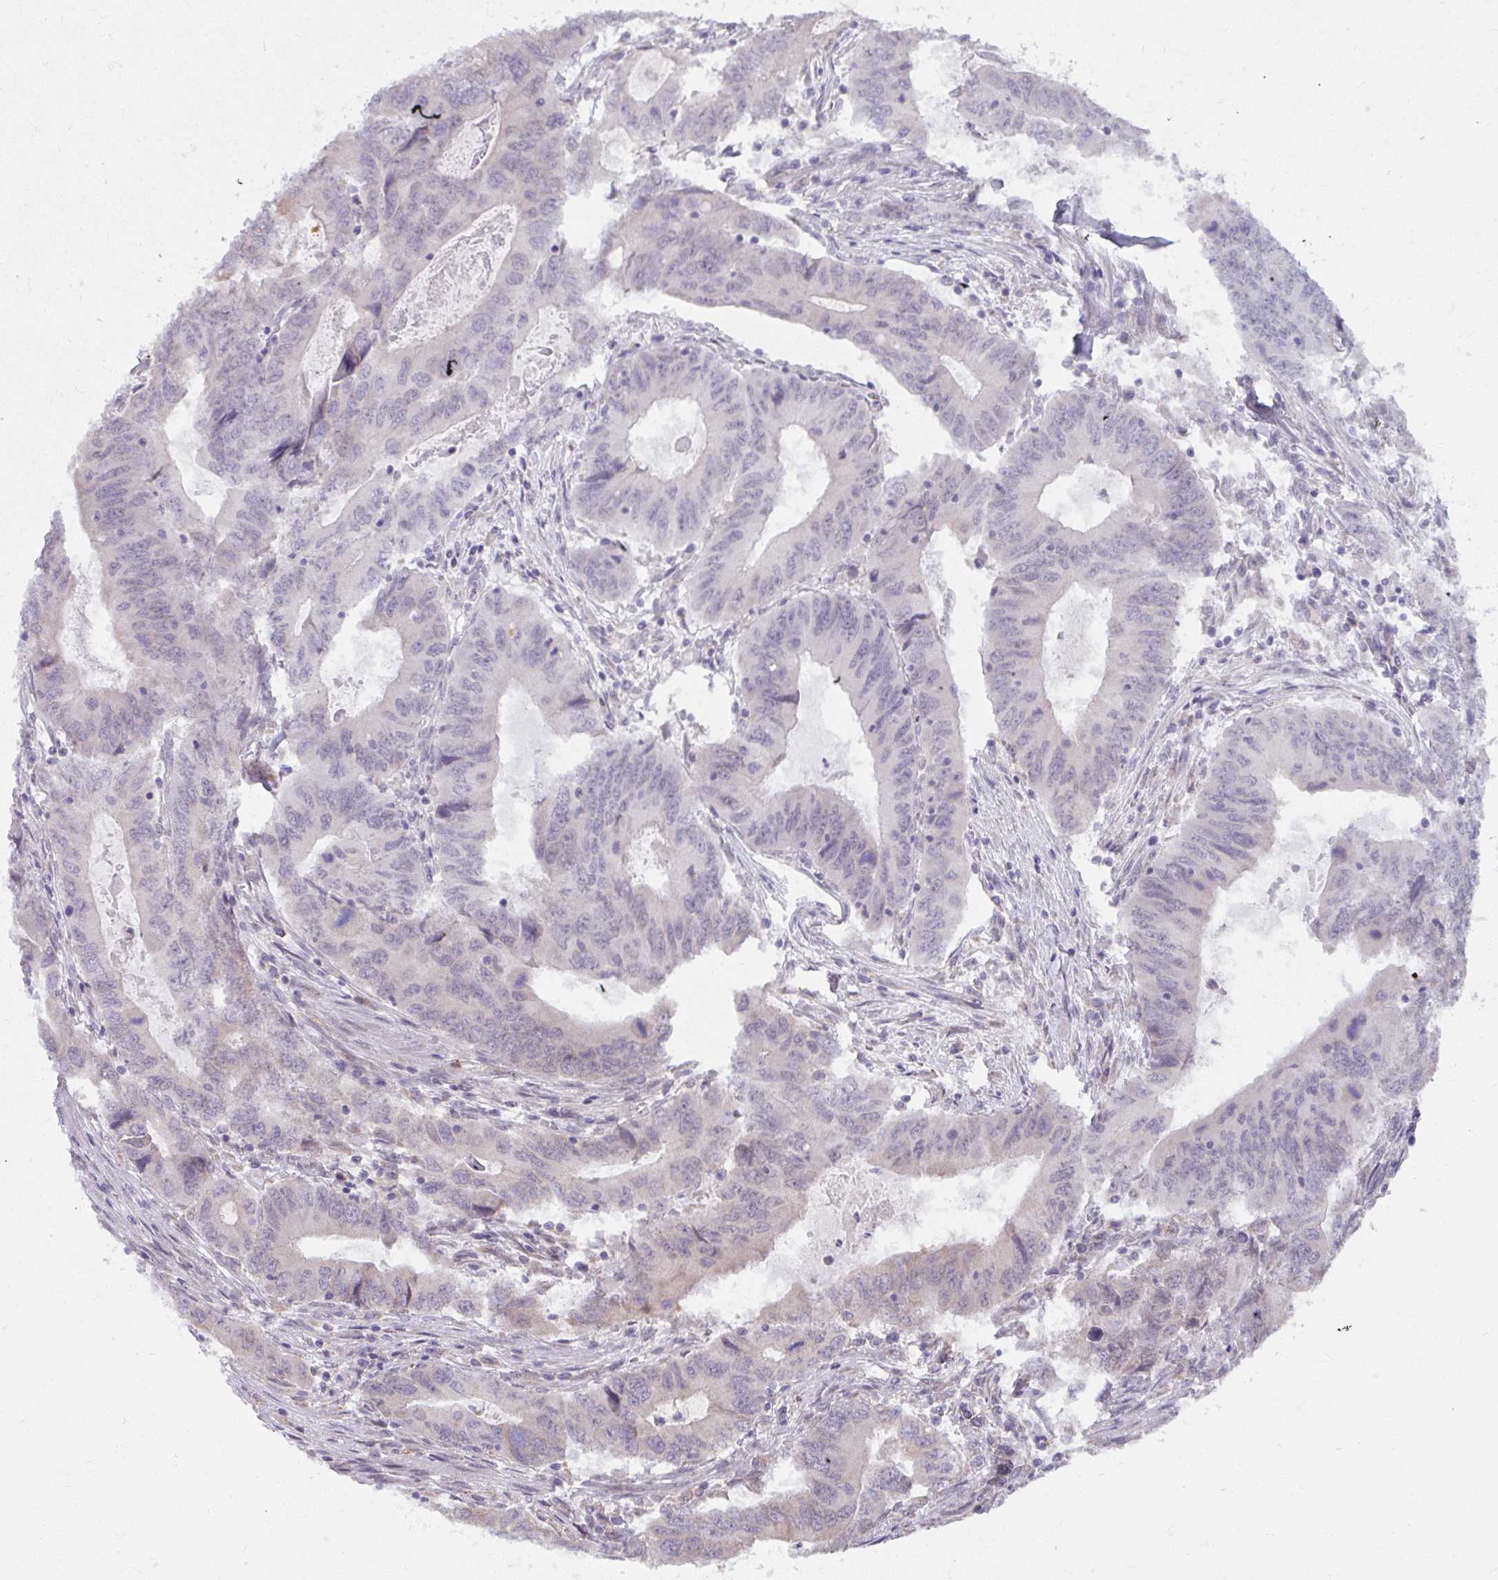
{"staining": {"intensity": "negative", "quantity": "none", "location": "none"}, "tissue": "colorectal cancer", "cell_type": "Tumor cells", "image_type": "cancer", "snomed": [{"axis": "morphology", "description": "Adenocarcinoma, NOS"}, {"axis": "topography", "description": "Colon"}], "caption": "This is an immunohistochemistry (IHC) image of colorectal adenocarcinoma. There is no expression in tumor cells.", "gene": "NMNAT1", "patient": {"sex": "male", "age": 53}}